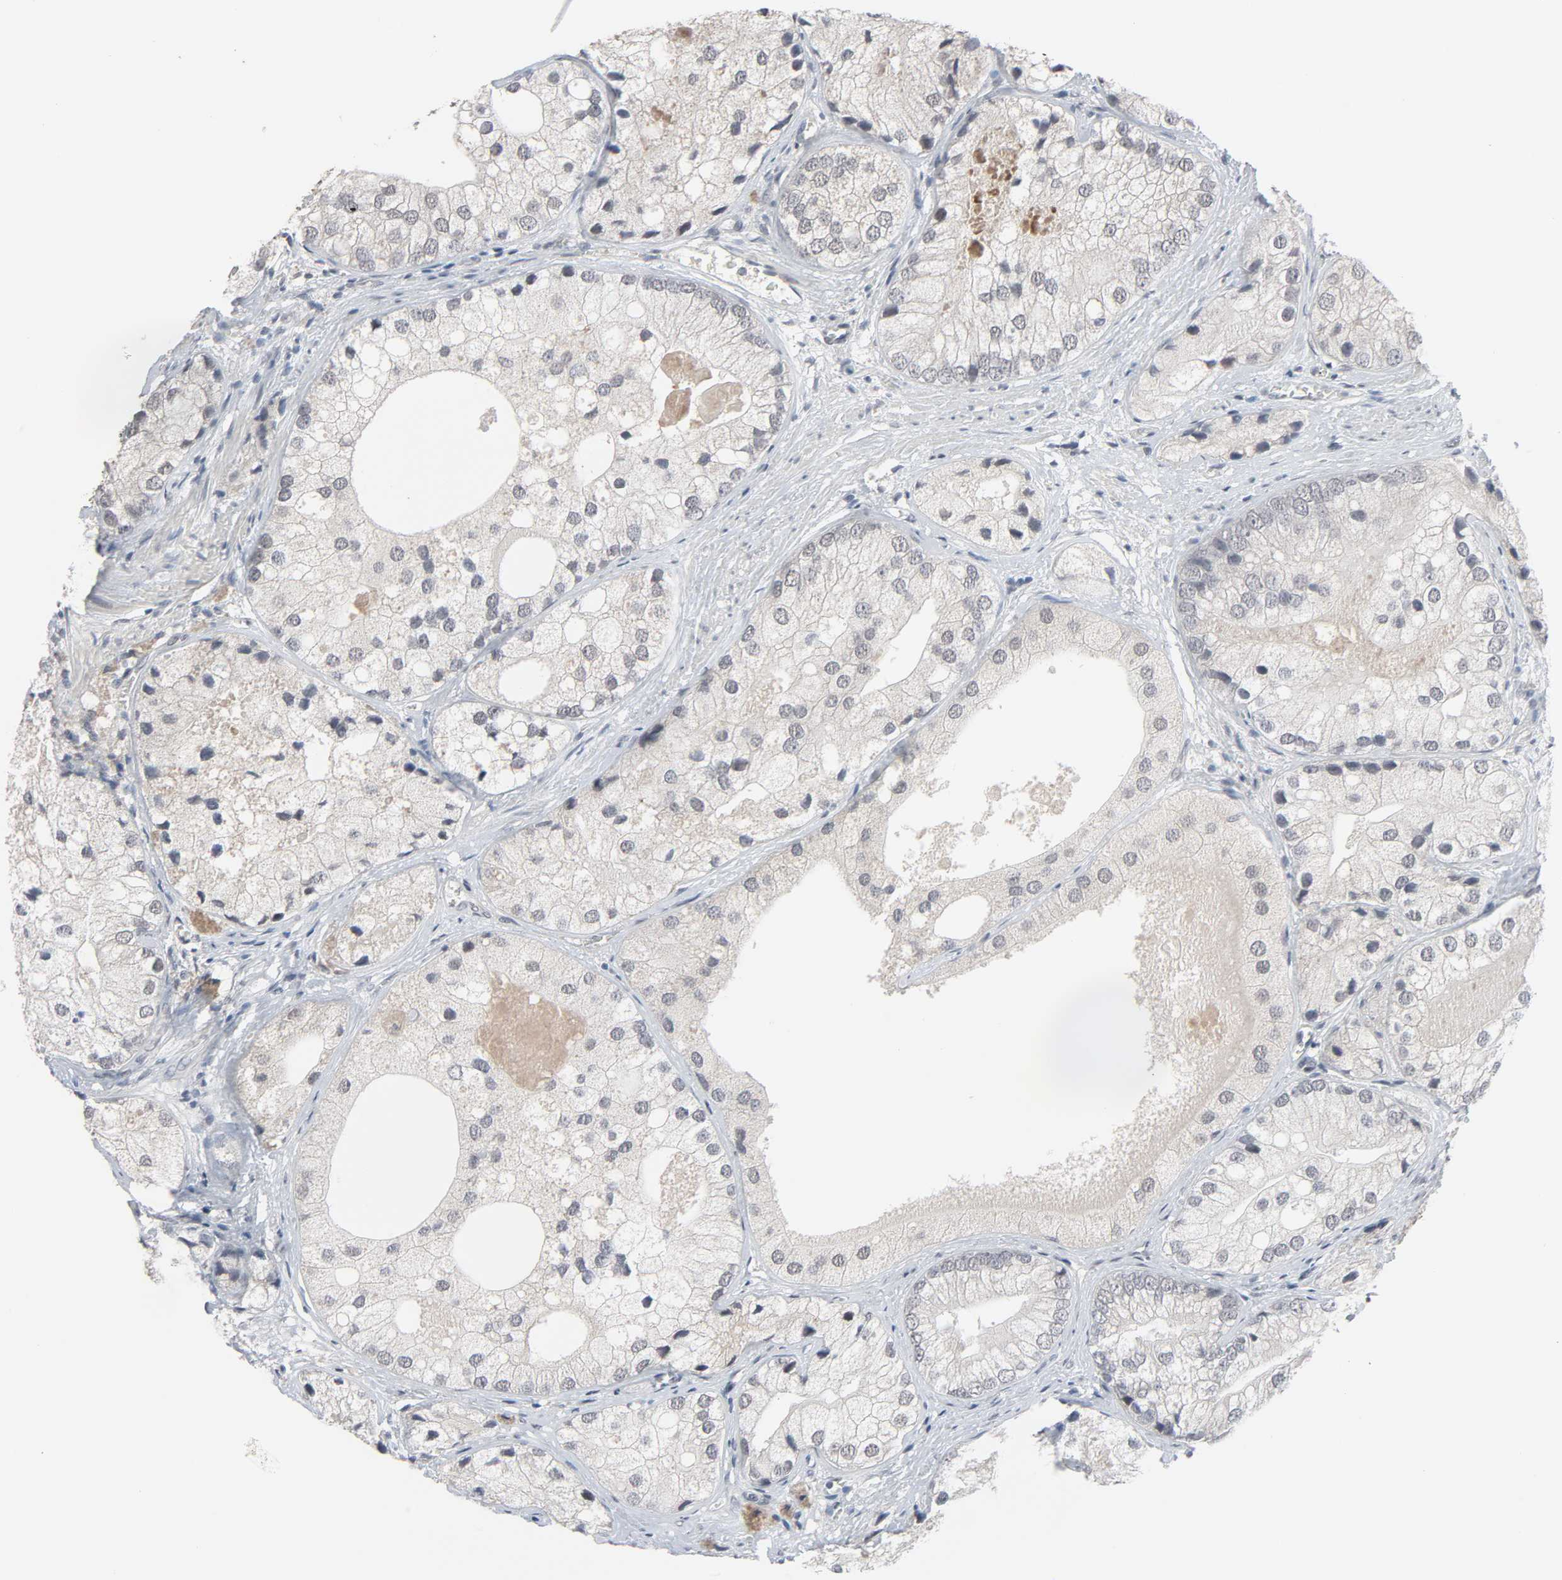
{"staining": {"intensity": "negative", "quantity": "none", "location": "none"}, "tissue": "prostate cancer", "cell_type": "Tumor cells", "image_type": "cancer", "snomed": [{"axis": "morphology", "description": "Adenocarcinoma, Low grade"}, {"axis": "topography", "description": "Prostate"}], "caption": "This is a photomicrograph of IHC staining of low-grade adenocarcinoma (prostate), which shows no expression in tumor cells.", "gene": "MT3", "patient": {"sex": "male", "age": 69}}